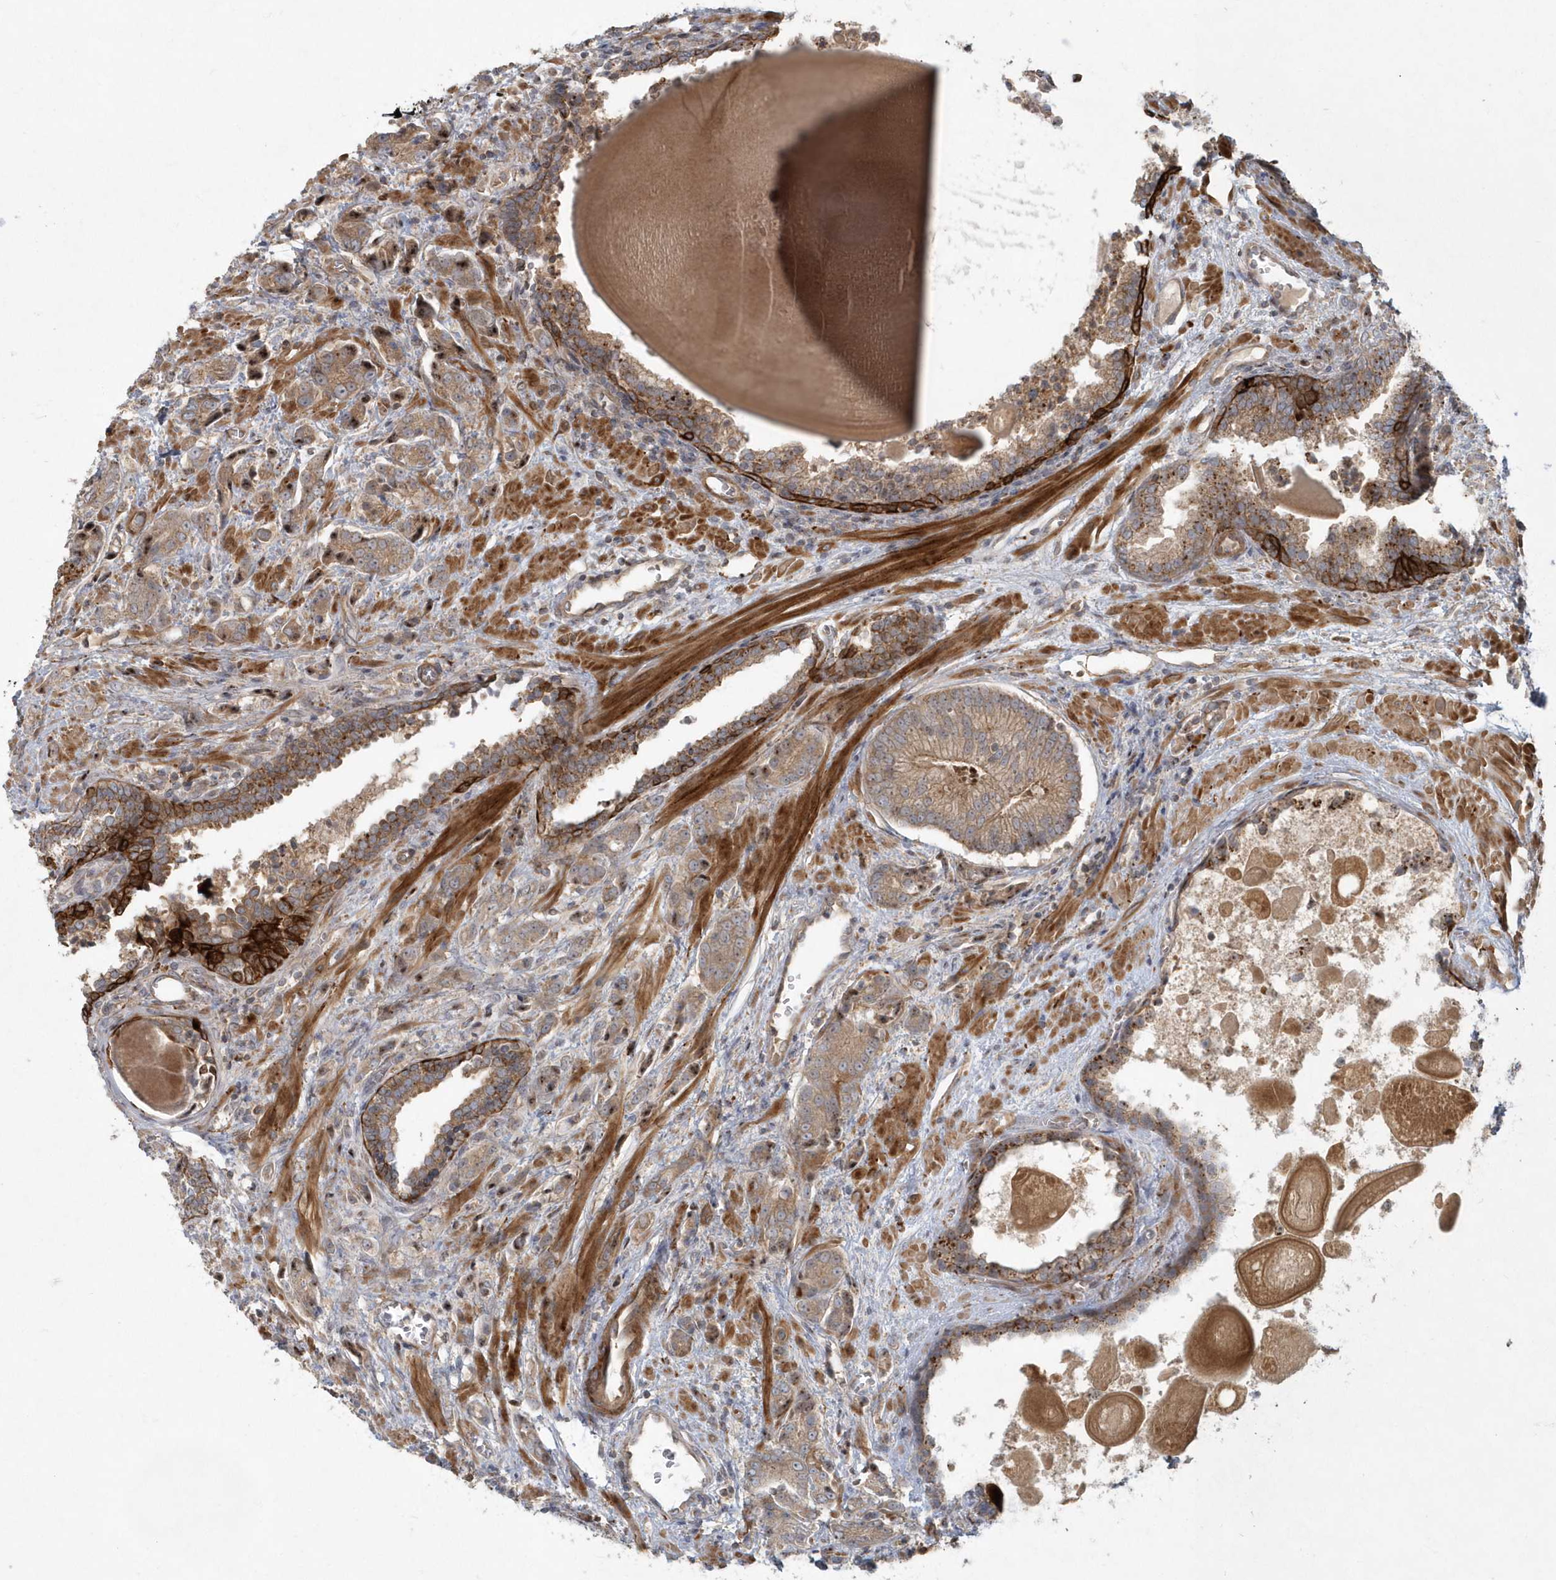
{"staining": {"intensity": "moderate", "quantity": ">75%", "location": "cytoplasmic/membranous"}, "tissue": "prostate cancer", "cell_type": "Tumor cells", "image_type": "cancer", "snomed": [{"axis": "morphology", "description": "Adenocarcinoma, High grade"}, {"axis": "topography", "description": "Prostate"}], "caption": "Human prostate high-grade adenocarcinoma stained with a protein marker displays moderate staining in tumor cells.", "gene": "ARHGEF38", "patient": {"sex": "male", "age": 57}}